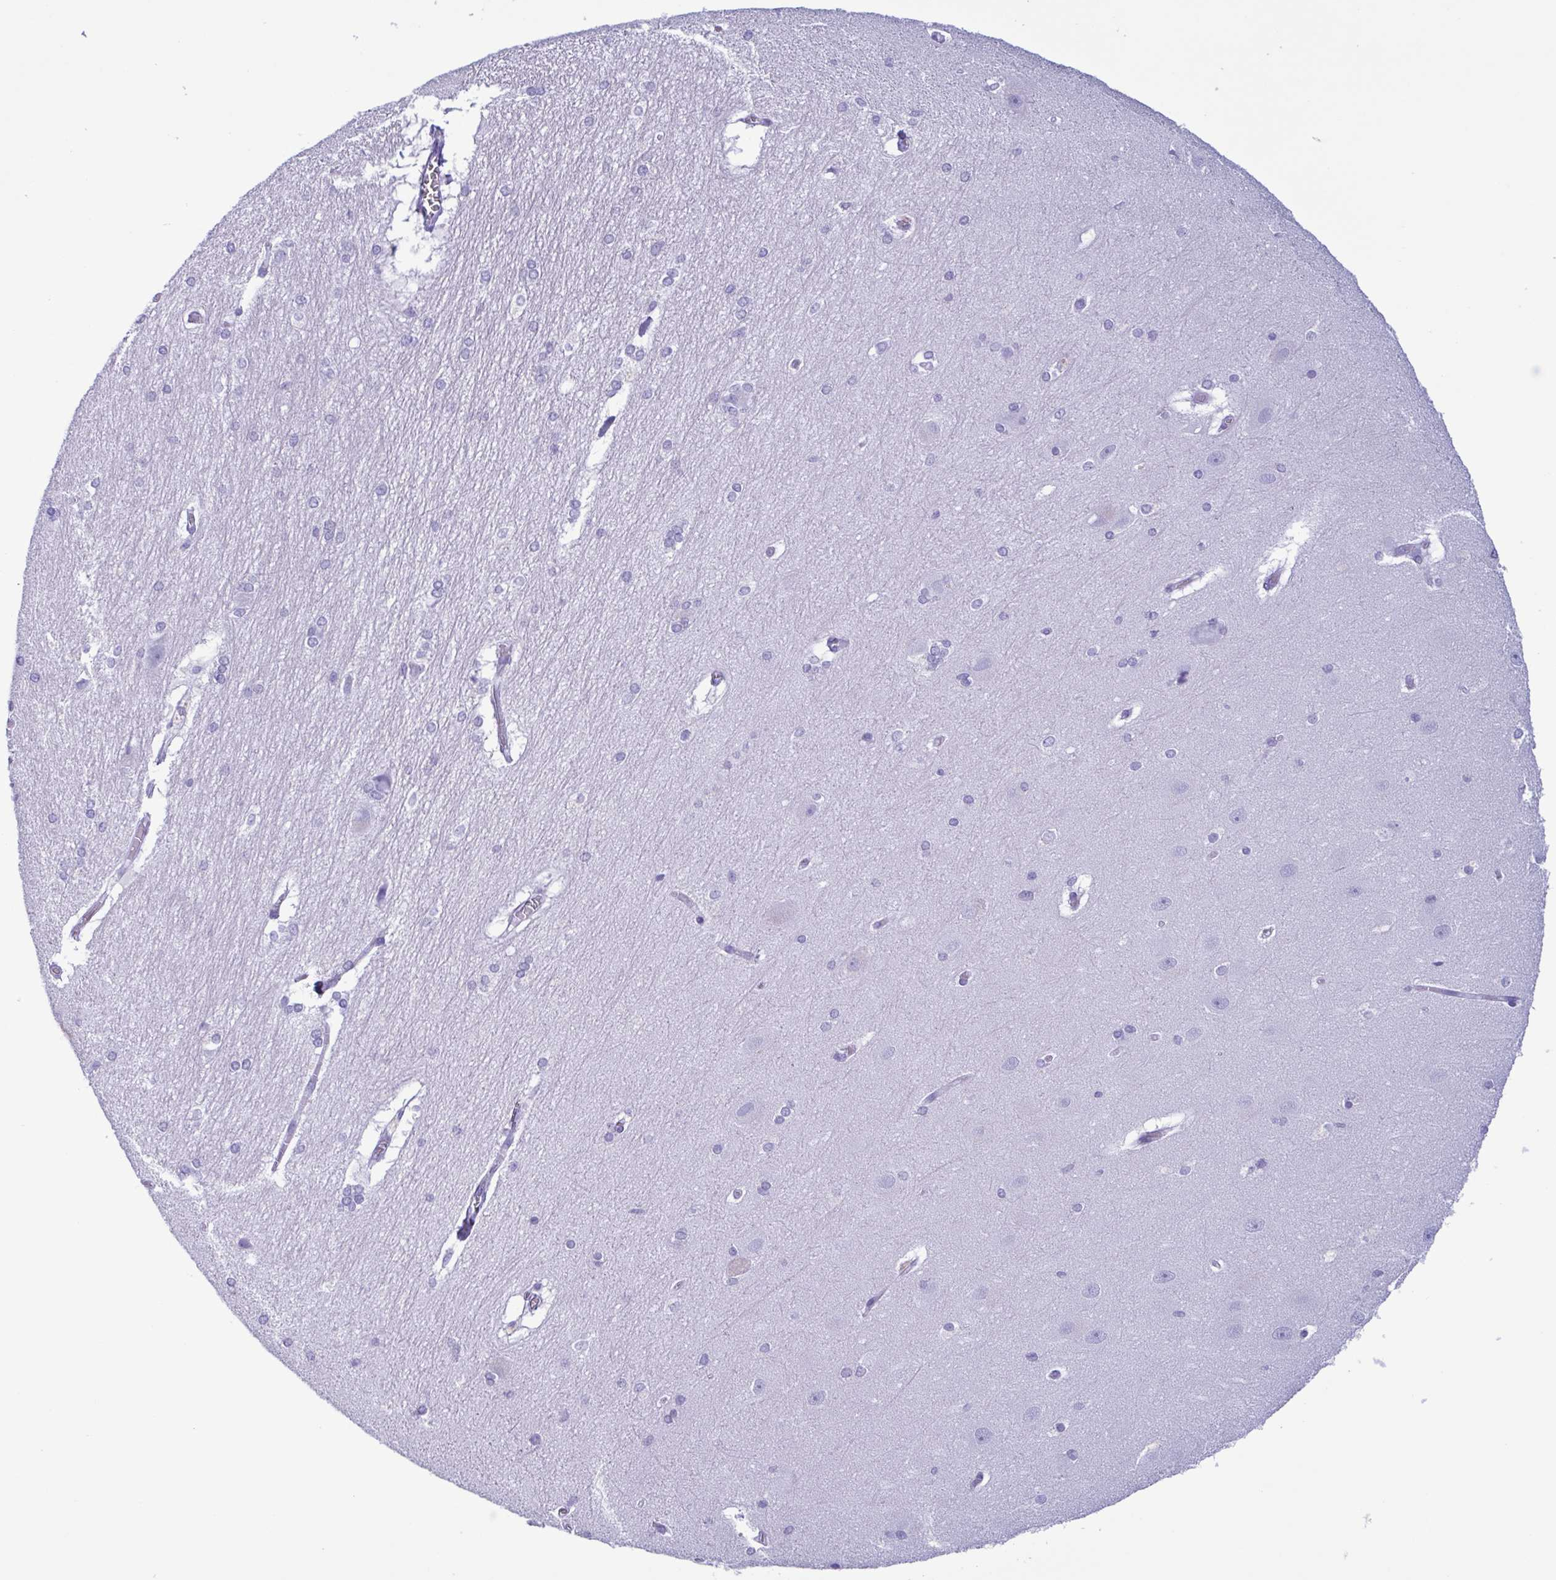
{"staining": {"intensity": "negative", "quantity": "none", "location": "none"}, "tissue": "hippocampus", "cell_type": "Glial cells", "image_type": "normal", "snomed": [{"axis": "morphology", "description": "Normal tissue, NOS"}, {"axis": "topography", "description": "Cerebral cortex"}, {"axis": "topography", "description": "Hippocampus"}], "caption": "IHC photomicrograph of benign hippocampus: hippocampus stained with DAB (3,3'-diaminobenzidine) demonstrates no significant protein staining in glial cells.", "gene": "LTF", "patient": {"sex": "female", "age": 19}}